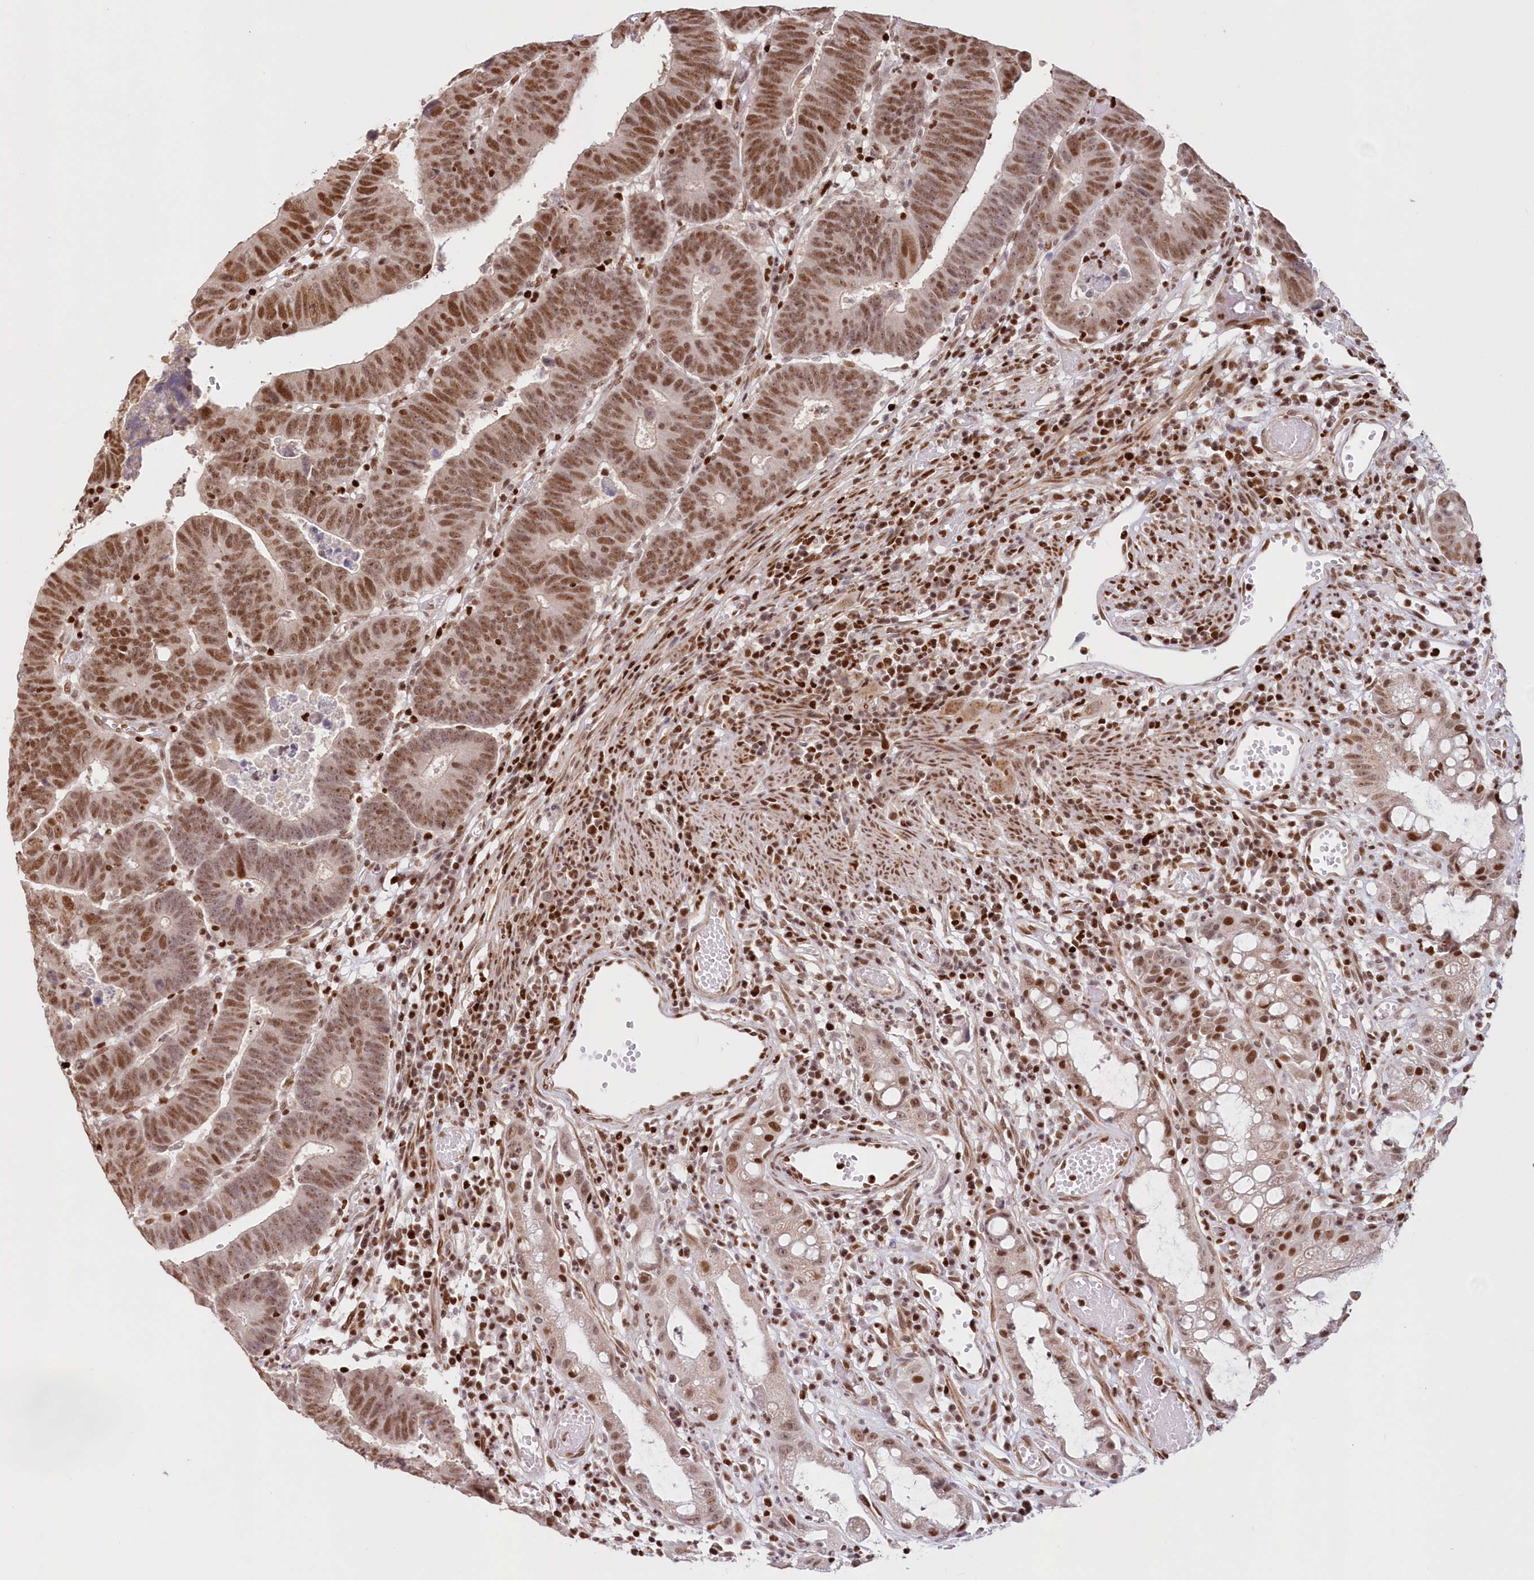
{"staining": {"intensity": "moderate", "quantity": ">75%", "location": "nuclear"}, "tissue": "colorectal cancer", "cell_type": "Tumor cells", "image_type": "cancer", "snomed": [{"axis": "morphology", "description": "Adenocarcinoma, NOS"}, {"axis": "topography", "description": "Rectum"}], "caption": "A histopathology image of human colorectal cancer (adenocarcinoma) stained for a protein exhibits moderate nuclear brown staining in tumor cells. The protein of interest is stained brown, and the nuclei are stained in blue (DAB IHC with brightfield microscopy, high magnification).", "gene": "POLR2B", "patient": {"sex": "female", "age": 65}}